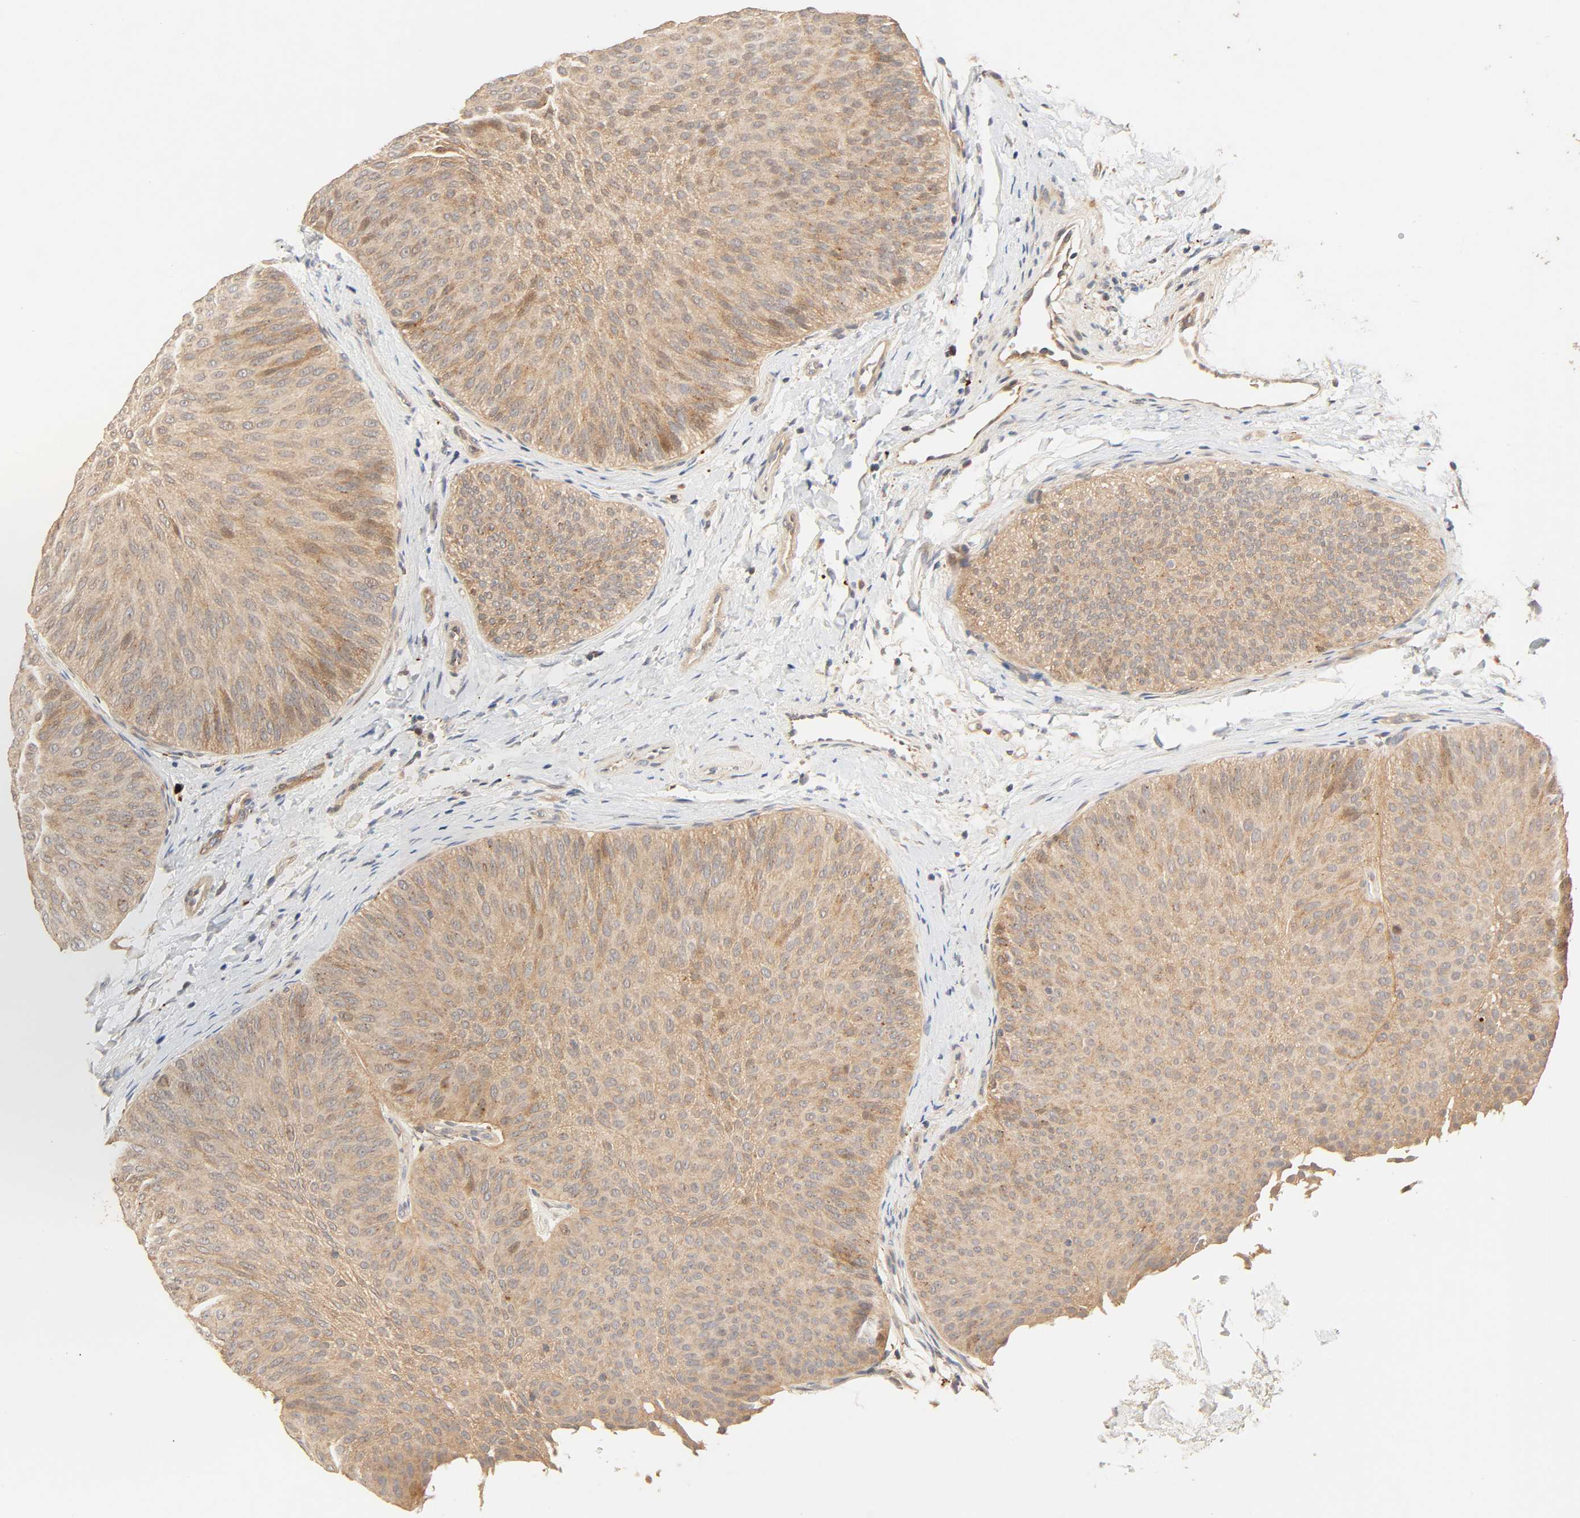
{"staining": {"intensity": "moderate", "quantity": ">75%", "location": "cytoplasmic/membranous"}, "tissue": "urothelial cancer", "cell_type": "Tumor cells", "image_type": "cancer", "snomed": [{"axis": "morphology", "description": "Urothelial carcinoma, Low grade"}, {"axis": "topography", "description": "Urinary bladder"}], "caption": "High-power microscopy captured an immunohistochemistry histopathology image of urothelial carcinoma (low-grade), revealing moderate cytoplasmic/membranous expression in about >75% of tumor cells. (DAB (3,3'-diaminobenzidine) IHC with brightfield microscopy, high magnification).", "gene": "MAPK6", "patient": {"sex": "female", "age": 60}}